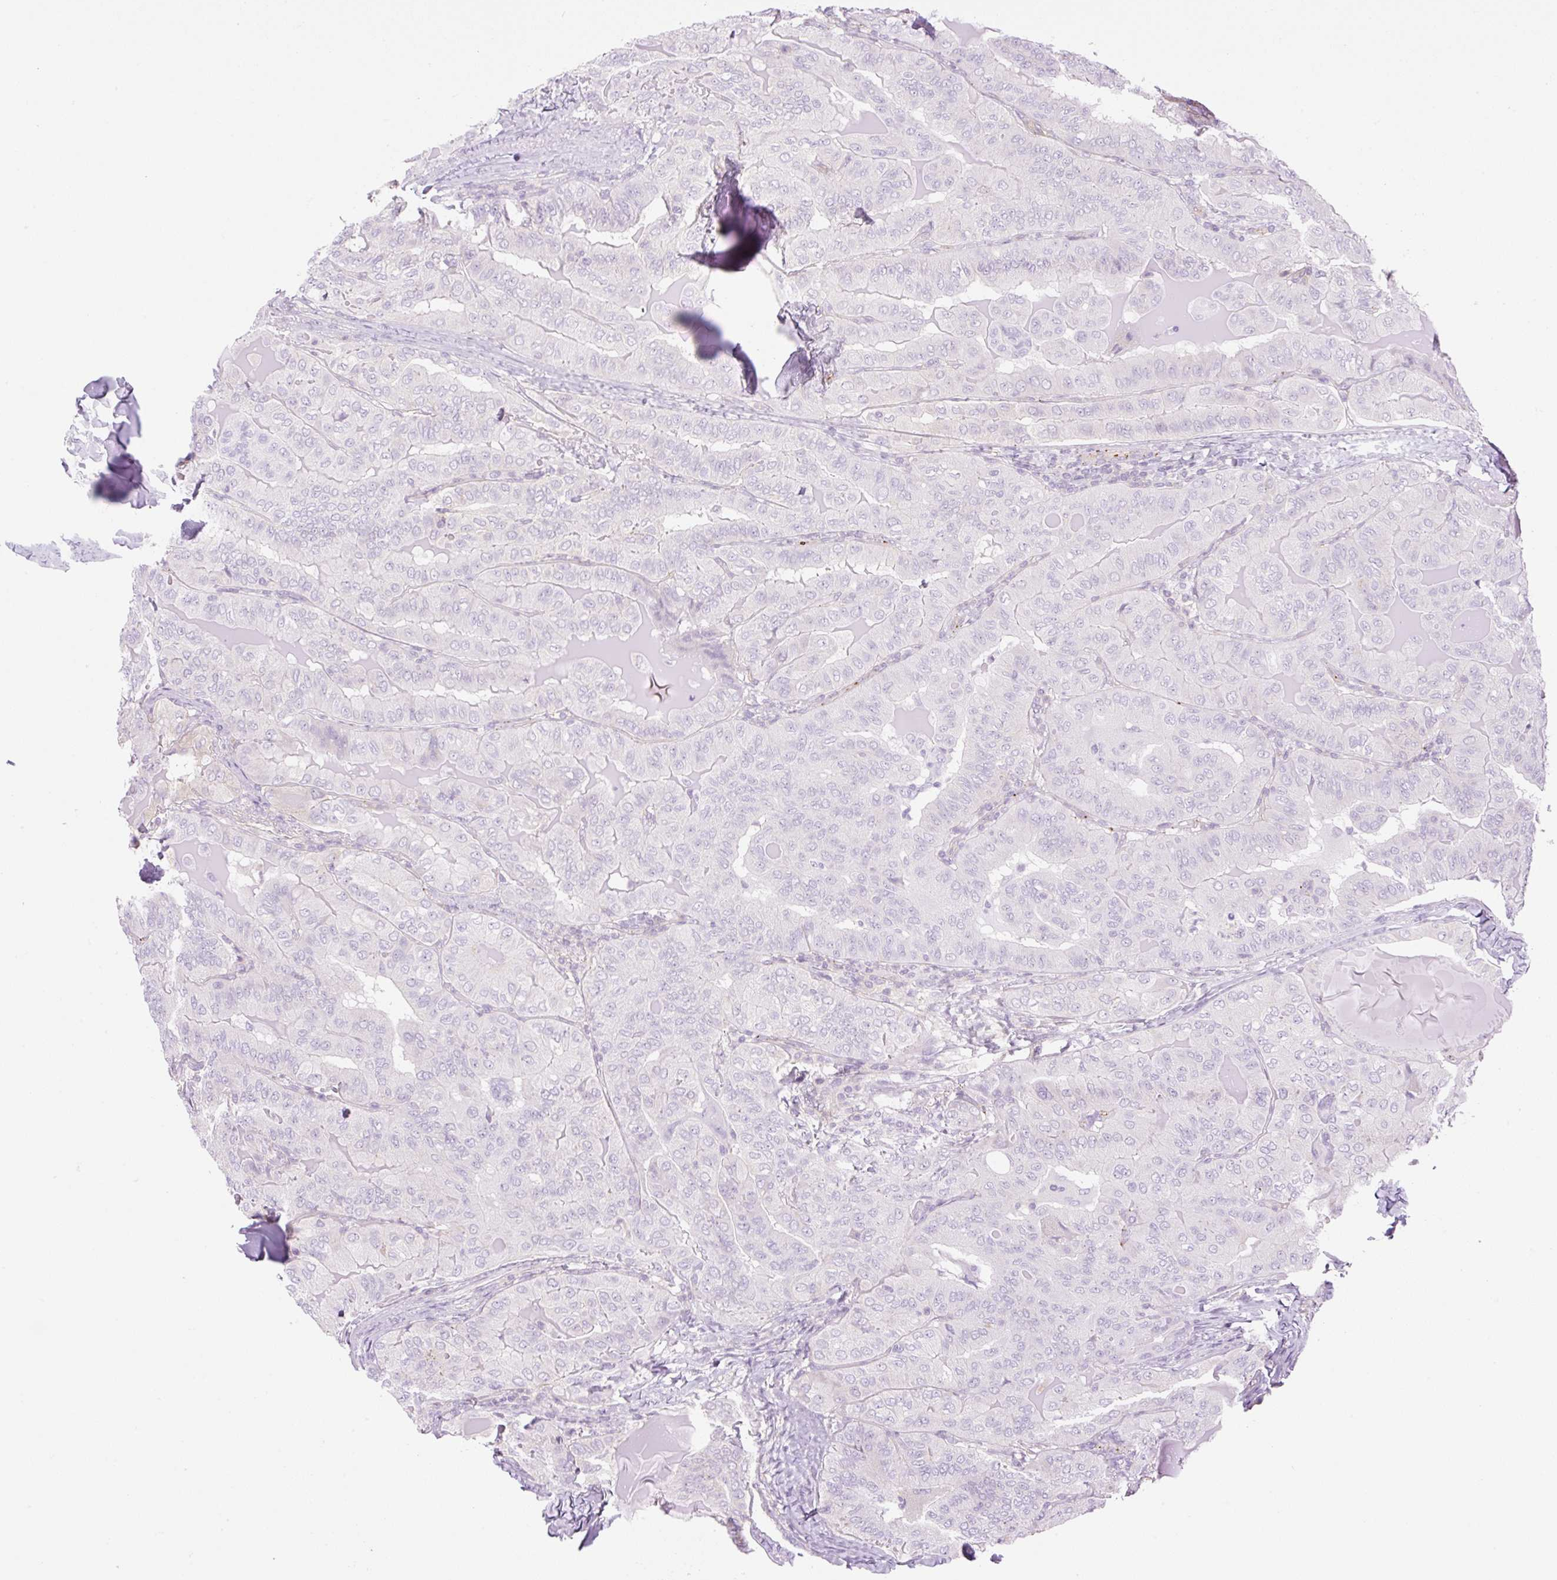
{"staining": {"intensity": "negative", "quantity": "none", "location": "none"}, "tissue": "thyroid cancer", "cell_type": "Tumor cells", "image_type": "cancer", "snomed": [{"axis": "morphology", "description": "Papillary adenocarcinoma, NOS"}, {"axis": "topography", "description": "Thyroid gland"}], "caption": "Thyroid cancer was stained to show a protein in brown. There is no significant staining in tumor cells.", "gene": "EHD3", "patient": {"sex": "female", "age": 68}}